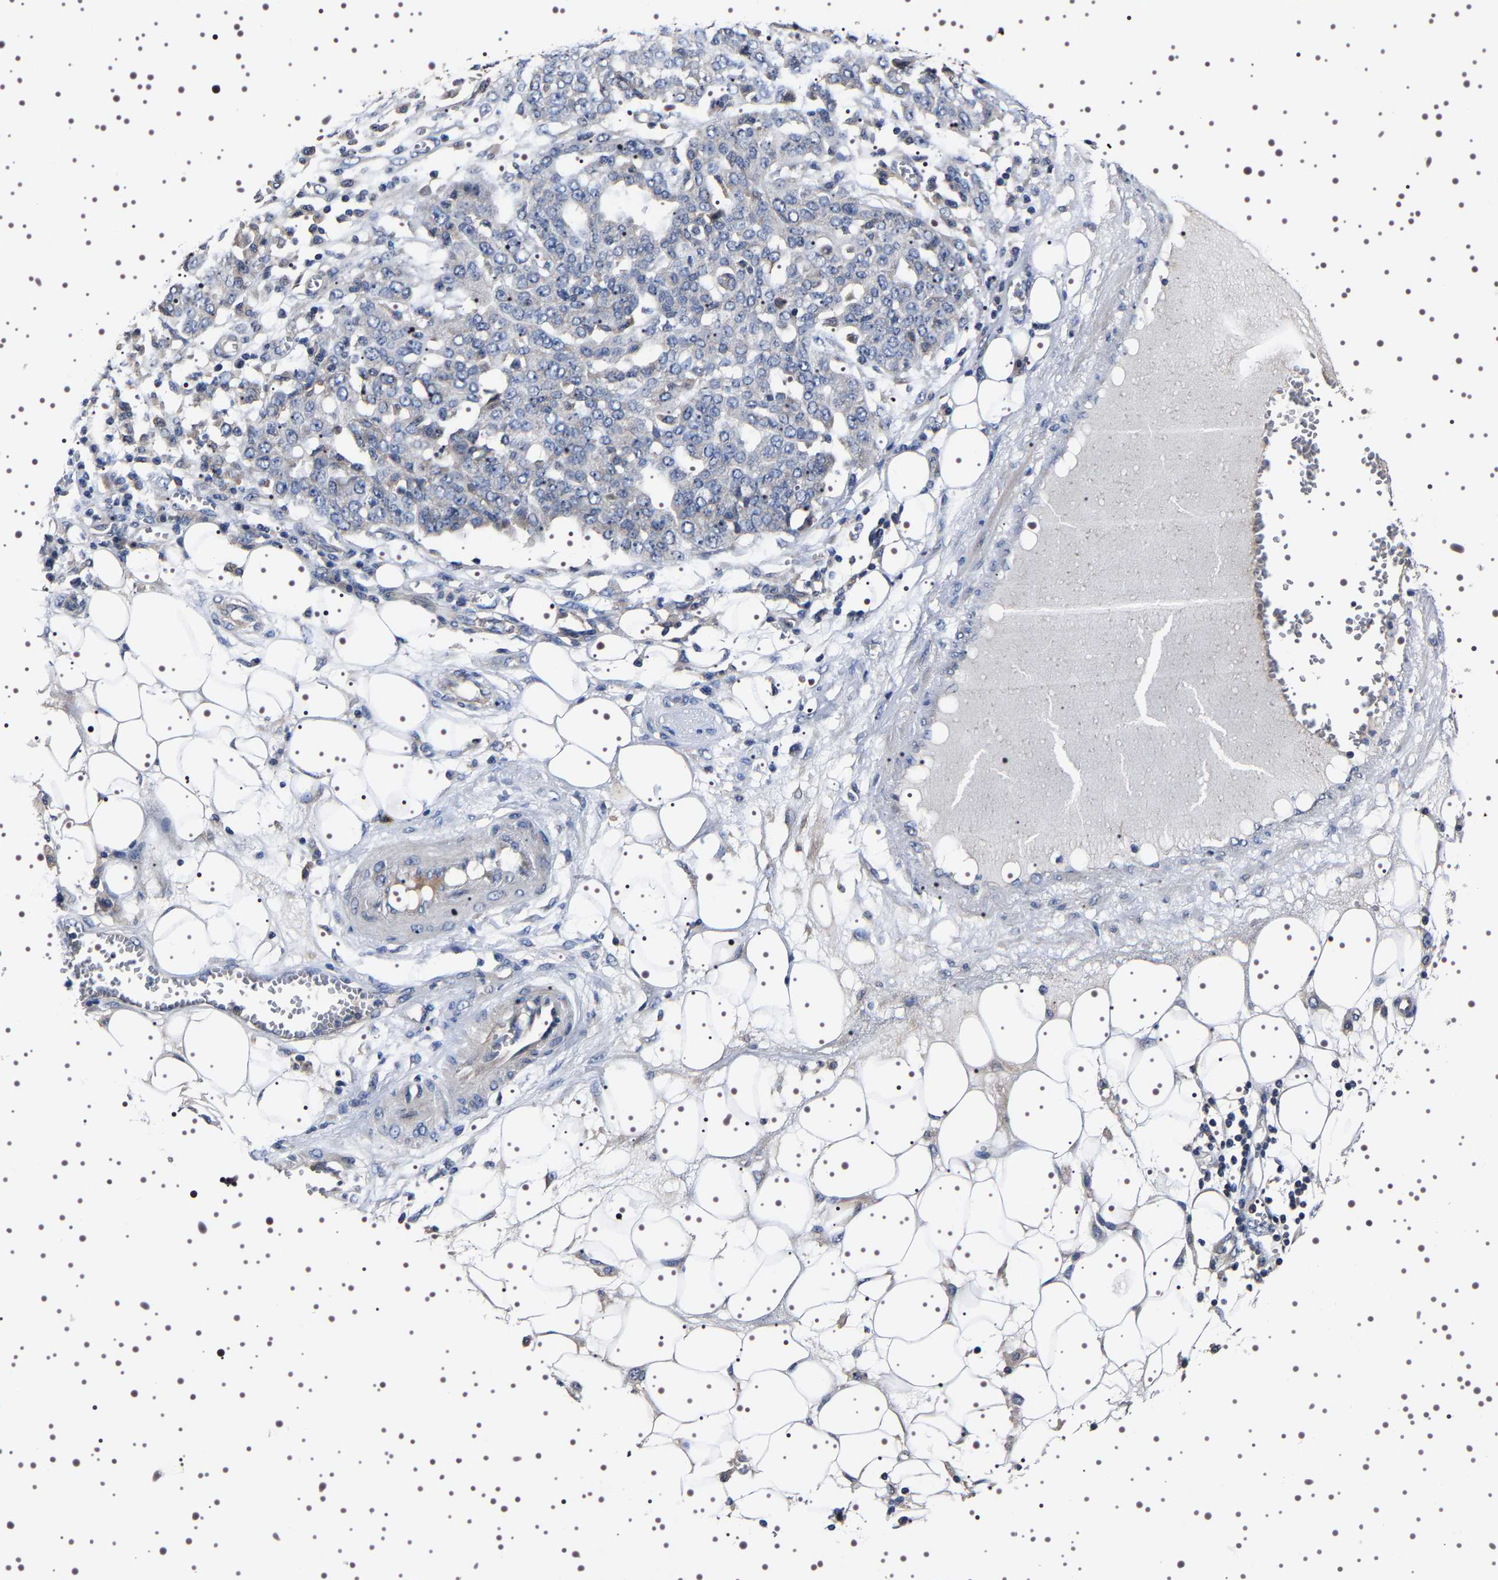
{"staining": {"intensity": "negative", "quantity": "none", "location": "none"}, "tissue": "ovarian cancer", "cell_type": "Tumor cells", "image_type": "cancer", "snomed": [{"axis": "morphology", "description": "Cystadenocarcinoma, serous, NOS"}, {"axis": "topography", "description": "Soft tissue"}, {"axis": "topography", "description": "Ovary"}], "caption": "Immunohistochemistry of serous cystadenocarcinoma (ovarian) exhibits no positivity in tumor cells.", "gene": "TARBP1", "patient": {"sex": "female", "age": 57}}